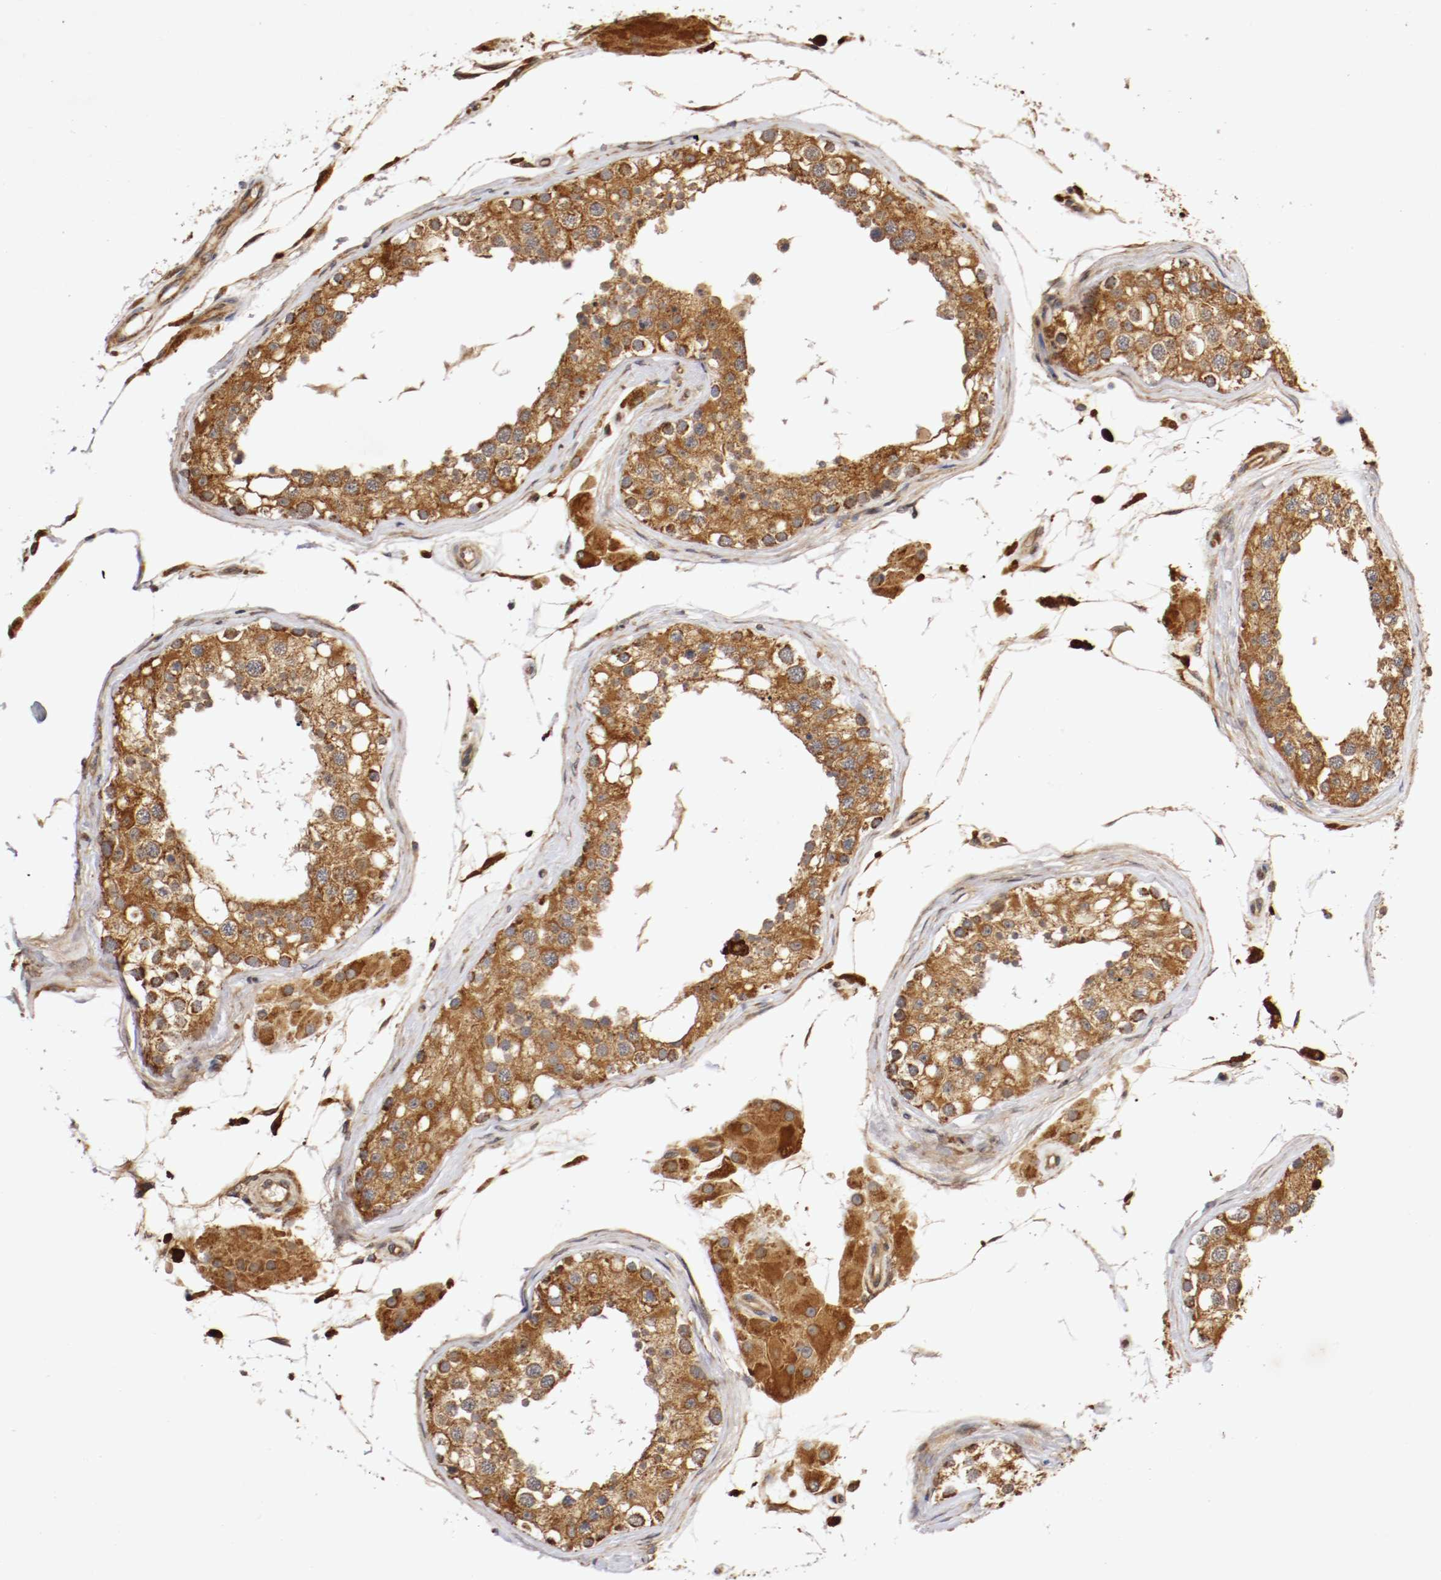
{"staining": {"intensity": "strong", "quantity": ">75%", "location": "cytoplasmic/membranous"}, "tissue": "testis", "cell_type": "Cells in seminiferous ducts", "image_type": "normal", "snomed": [{"axis": "morphology", "description": "Normal tissue, NOS"}, {"axis": "topography", "description": "Testis"}], "caption": "Immunohistochemistry (IHC) staining of normal testis, which reveals high levels of strong cytoplasmic/membranous expression in about >75% of cells in seminiferous ducts indicating strong cytoplasmic/membranous protein positivity. The staining was performed using DAB (brown) for protein detection and nuclei were counterstained in hematoxylin (blue).", "gene": "VEZT", "patient": {"sex": "male", "age": 68}}